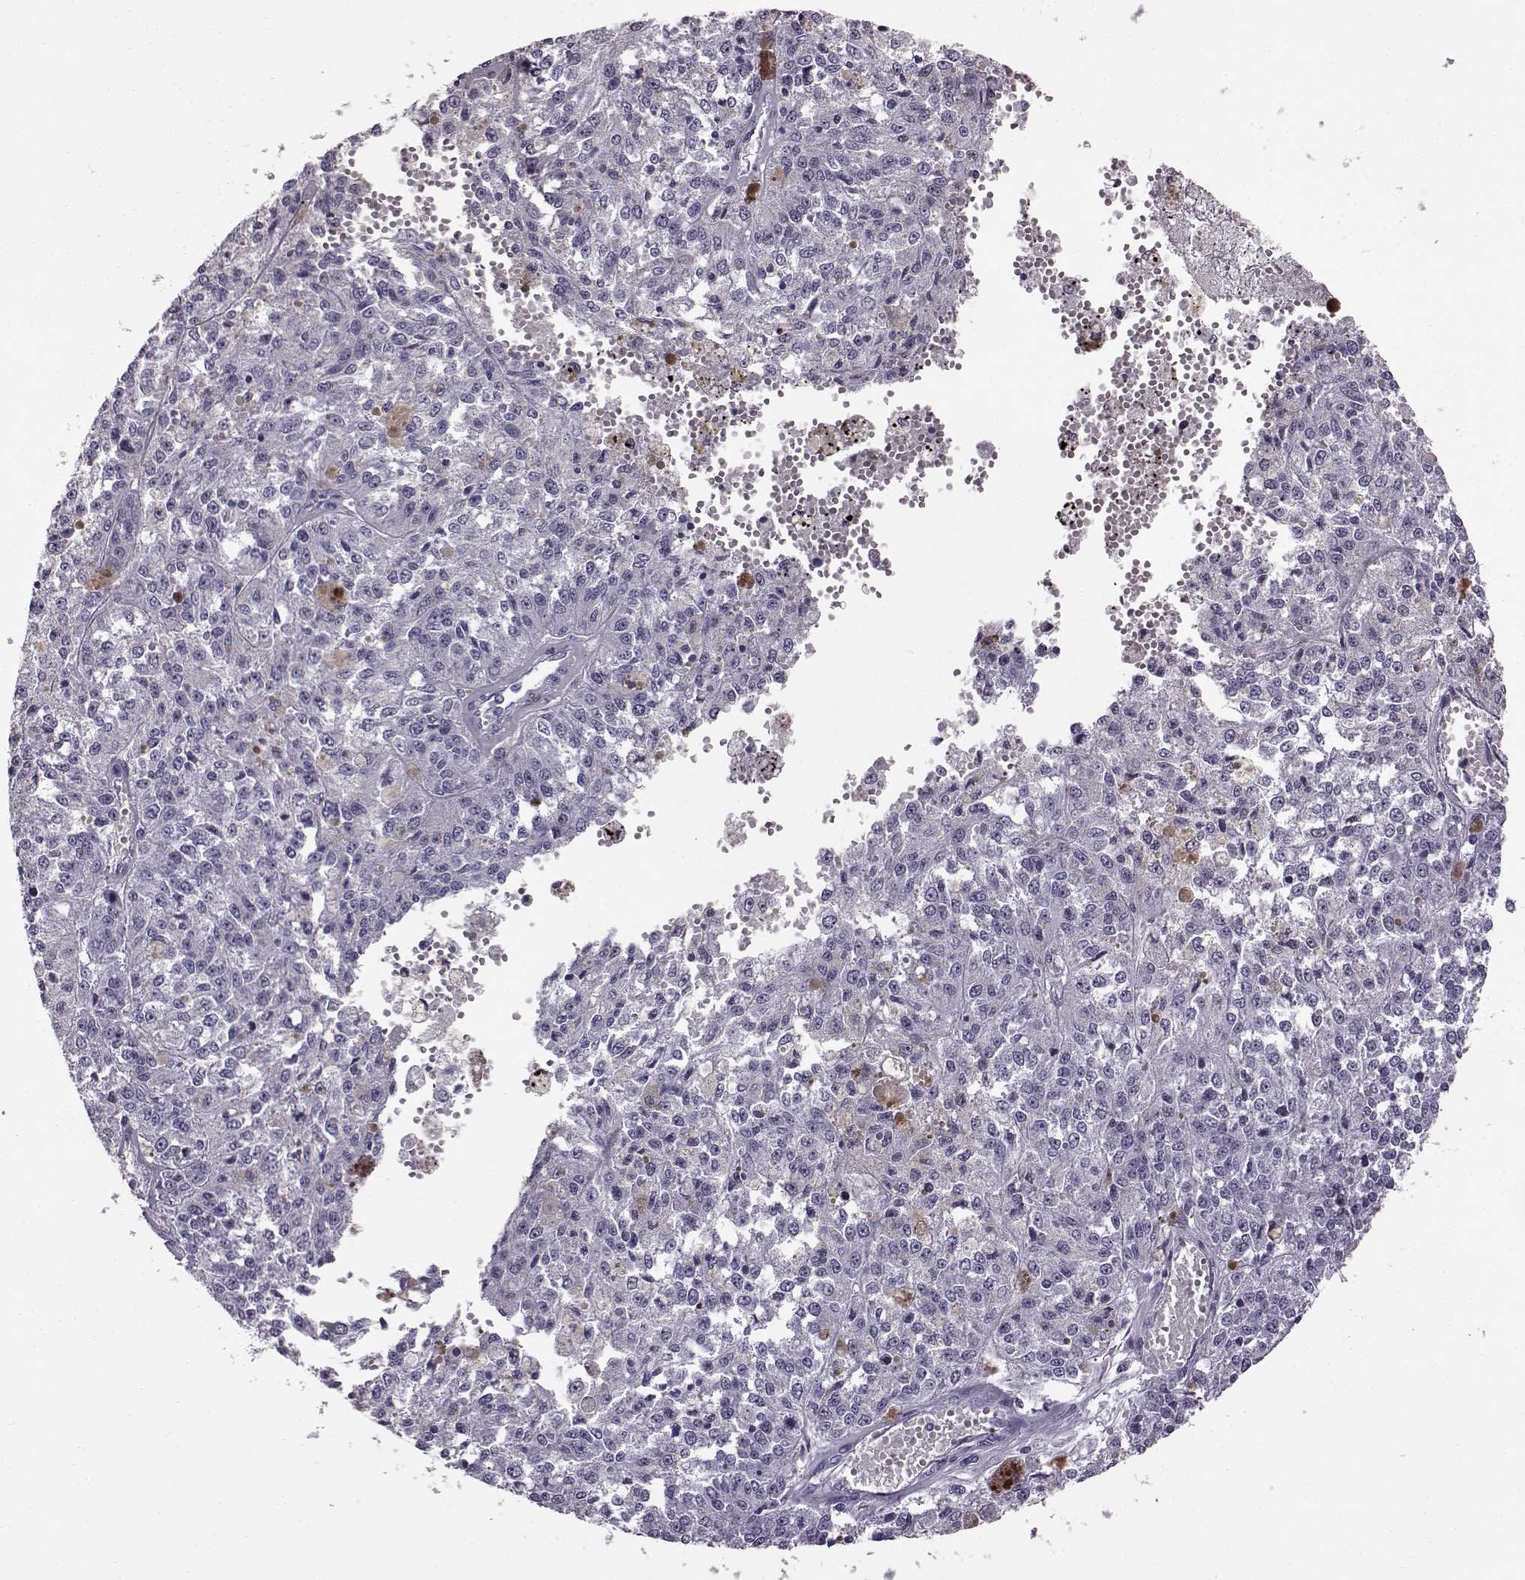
{"staining": {"intensity": "negative", "quantity": "none", "location": "none"}, "tissue": "melanoma", "cell_type": "Tumor cells", "image_type": "cancer", "snomed": [{"axis": "morphology", "description": "Malignant melanoma, Metastatic site"}, {"axis": "topography", "description": "Lymph node"}], "caption": "DAB immunohistochemical staining of human malignant melanoma (metastatic site) reveals no significant expression in tumor cells. (Brightfield microscopy of DAB (3,3'-diaminobenzidine) immunohistochemistry (IHC) at high magnification).", "gene": "ADGRG2", "patient": {"sex": "female", "age": 64}}